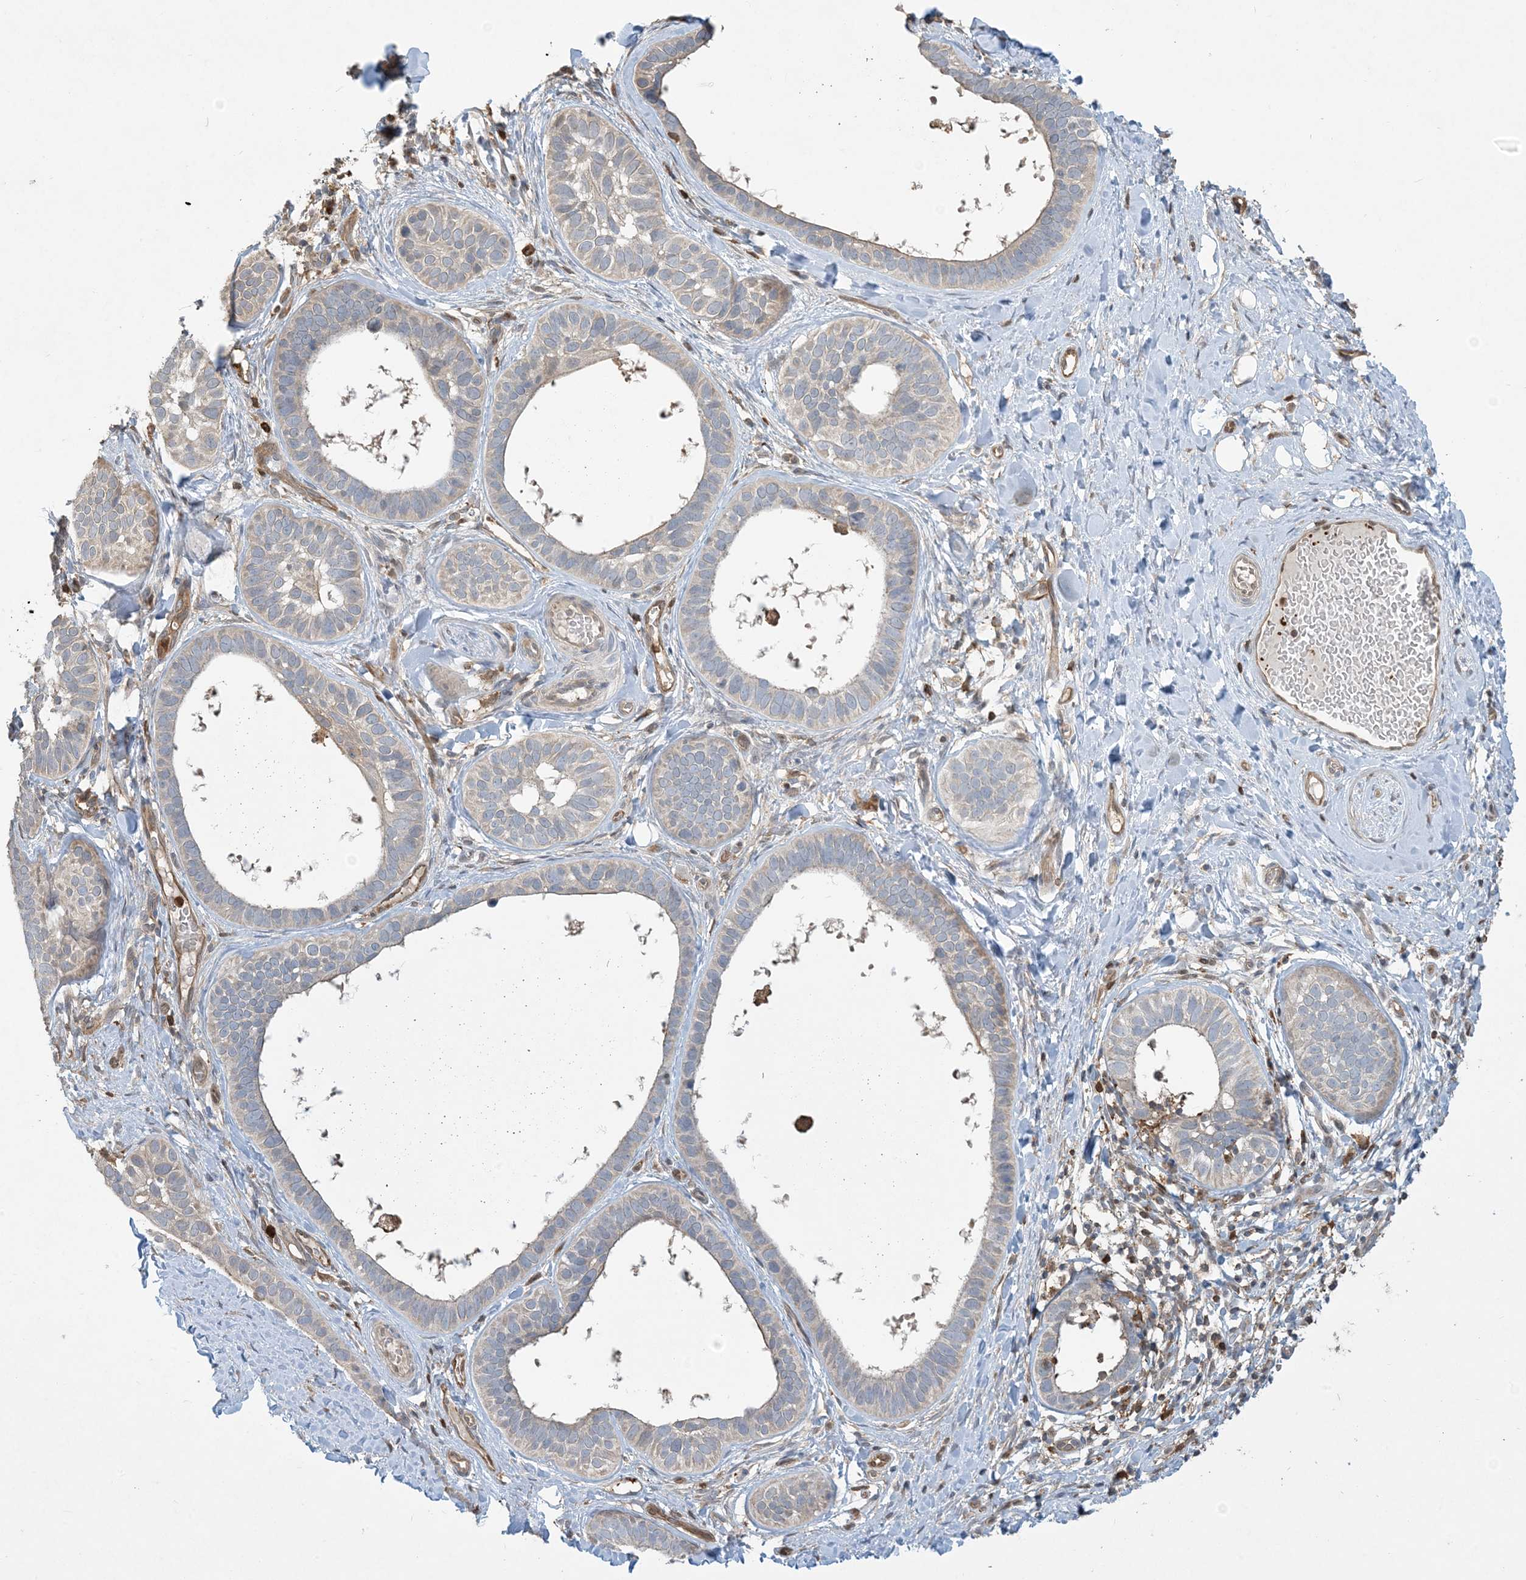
{"staining": {"intensity": "weak", "quantity": "<25%", "location": "cytoplasmic/membranous"}, "tissue": "skin cancer", "cell_type": "Tumor cells", "image_type": "cancer", "snomed": [{"axis": "morphology", "description": "Basal cell carcinoma"}, {"axis": "topography", "description": "Skin"}], "caption": "High power microscopy micrograph of an immunohistochemistry histopathology image of skin cancer (basal cell carcinoma), revealing no significant expression in tumor cells.", "gene": "TMSB4X", "patient": {"sex": "male", "age": 62}}